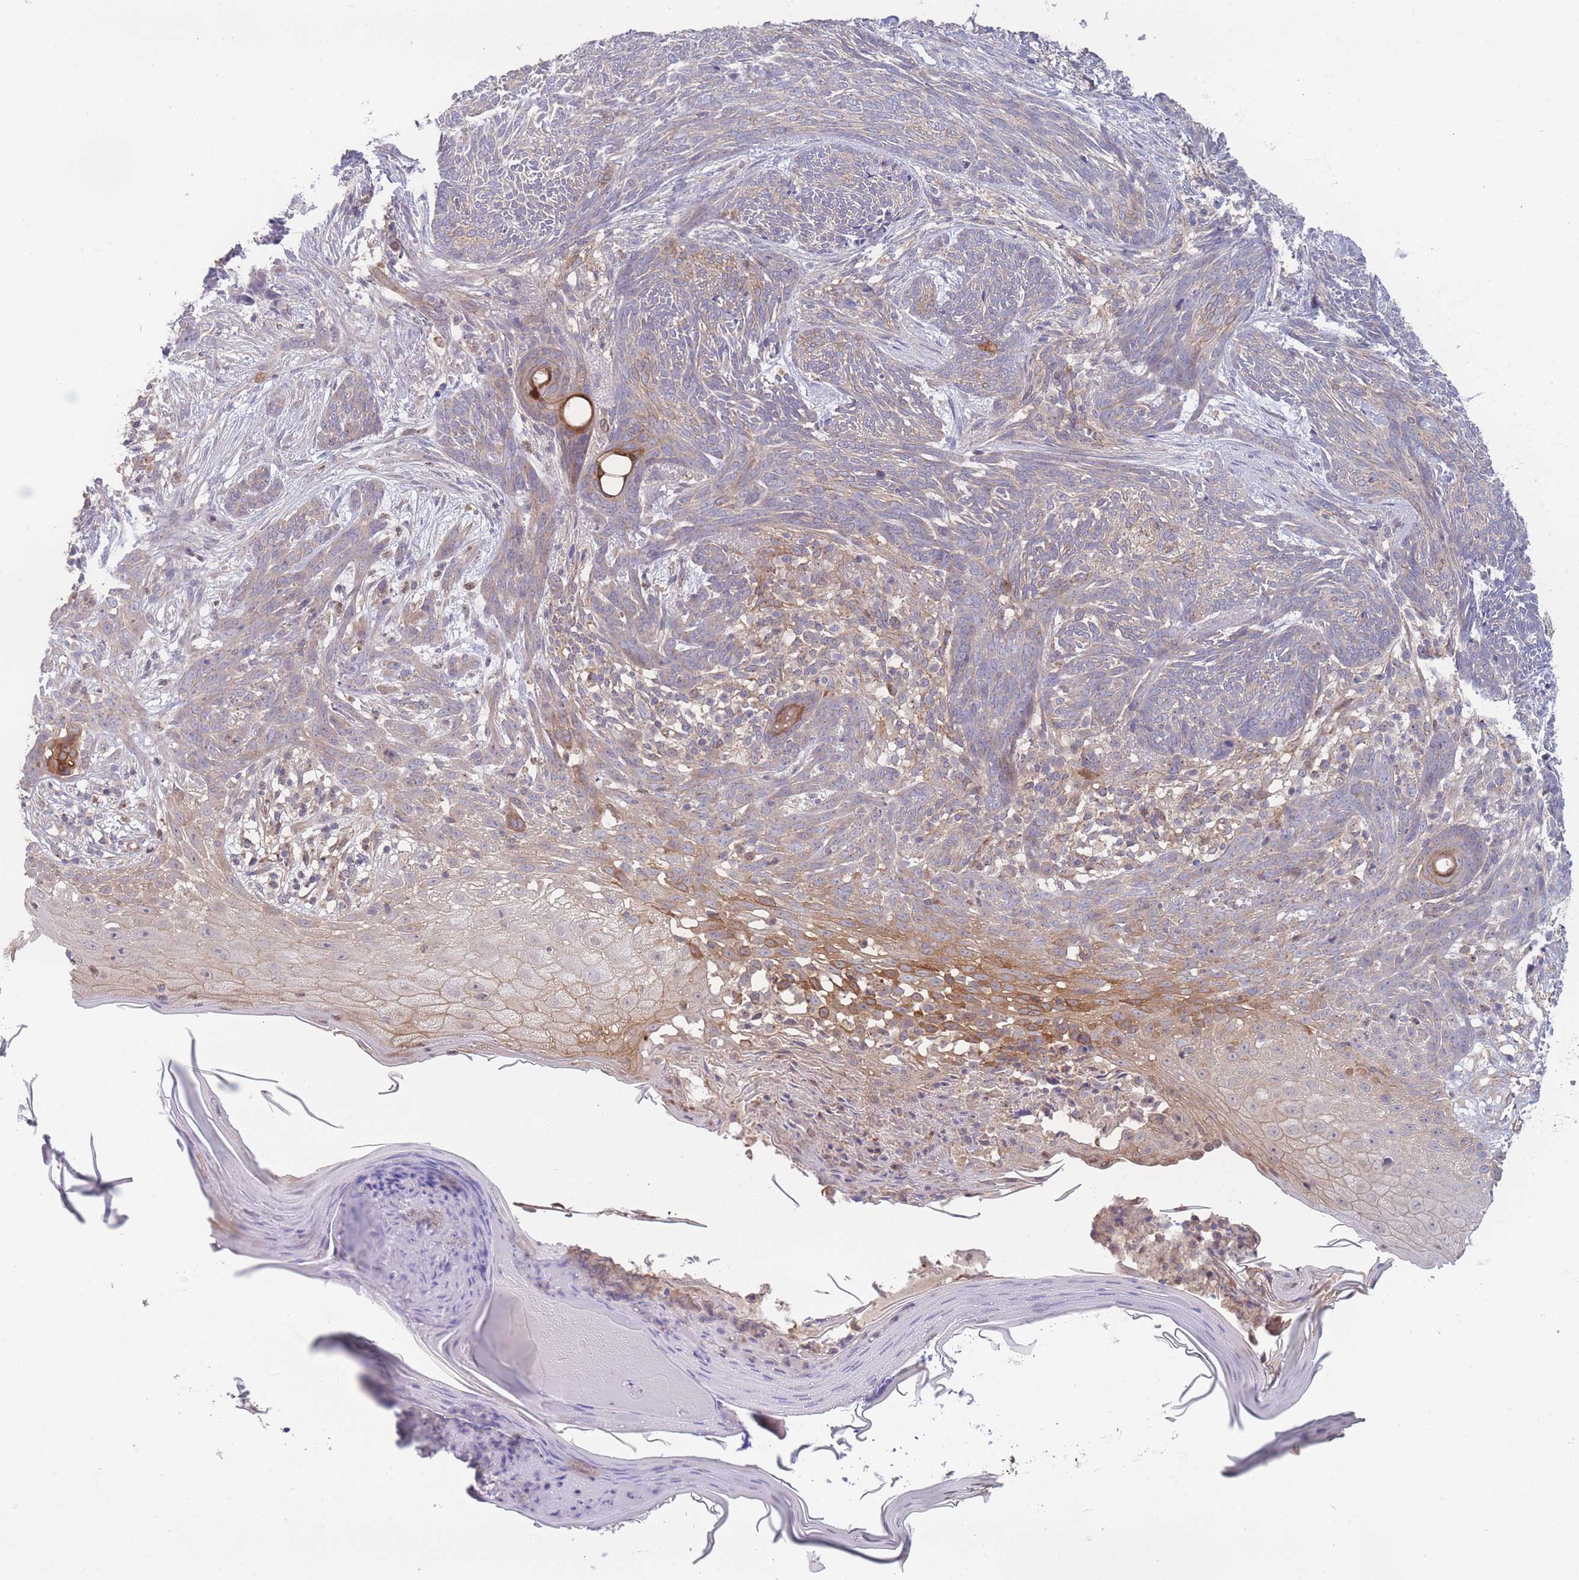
{"staining": {"intensity": "weak", "quantity": "<25%", "location": "cytoplasmic/membranous"}, "tissue": "skin cancer", "cell_type": "Tumor cells", "image_type": "cancer", "snomed": [{"axis": "morphology", "description": "Basal cell carcinoma"}, {"axis": "topography", "description": "Skin"}], "caption": "High power microscopy photomicrograph of an IHC histopathology image of skin cancer (basal cell carcinoma), revealing no significant staining in tumor cells.", "gene": "STEAP3", "patient": {"sex": "male", "age": 73}}